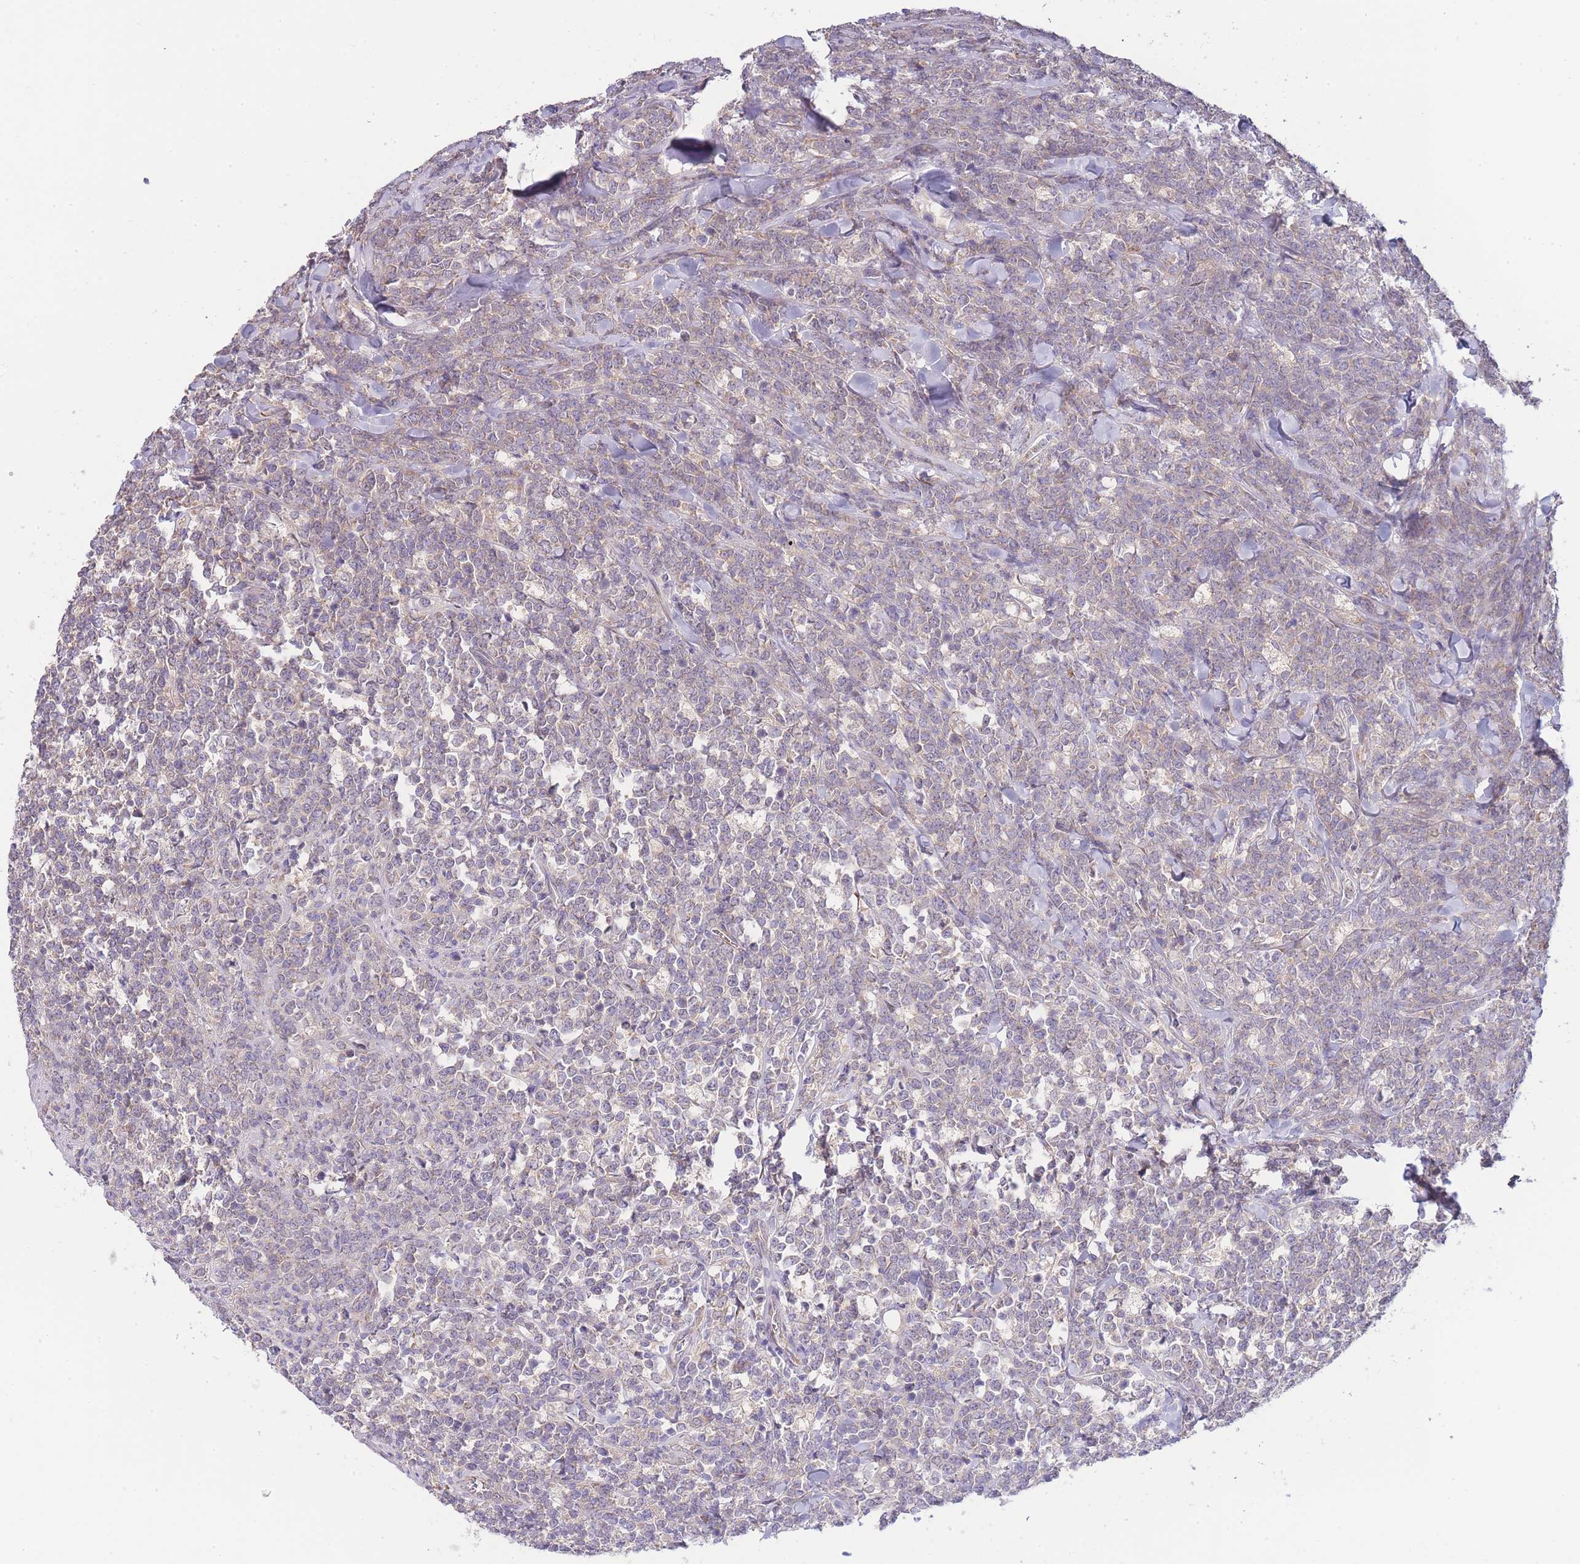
{"staining": {"intensity": "negative", "quantity": "none", "location": "none"}, "tissue": "lymphoma", "cell_type": "Tumor cells", "image_type": "cancer", "snomed": [{"axis": "morphology", "description": "Malignant lymphoma, non-Hodgkin's type, High grade"}, {"axis": "topography", "description": "Small intestine"}], "caption": "Lymphoma was stained to show a protein in brown. There is no significant staining in tumor cells.", "gene": "BEX1", "patient": {"sex": "male", "age": 8}}